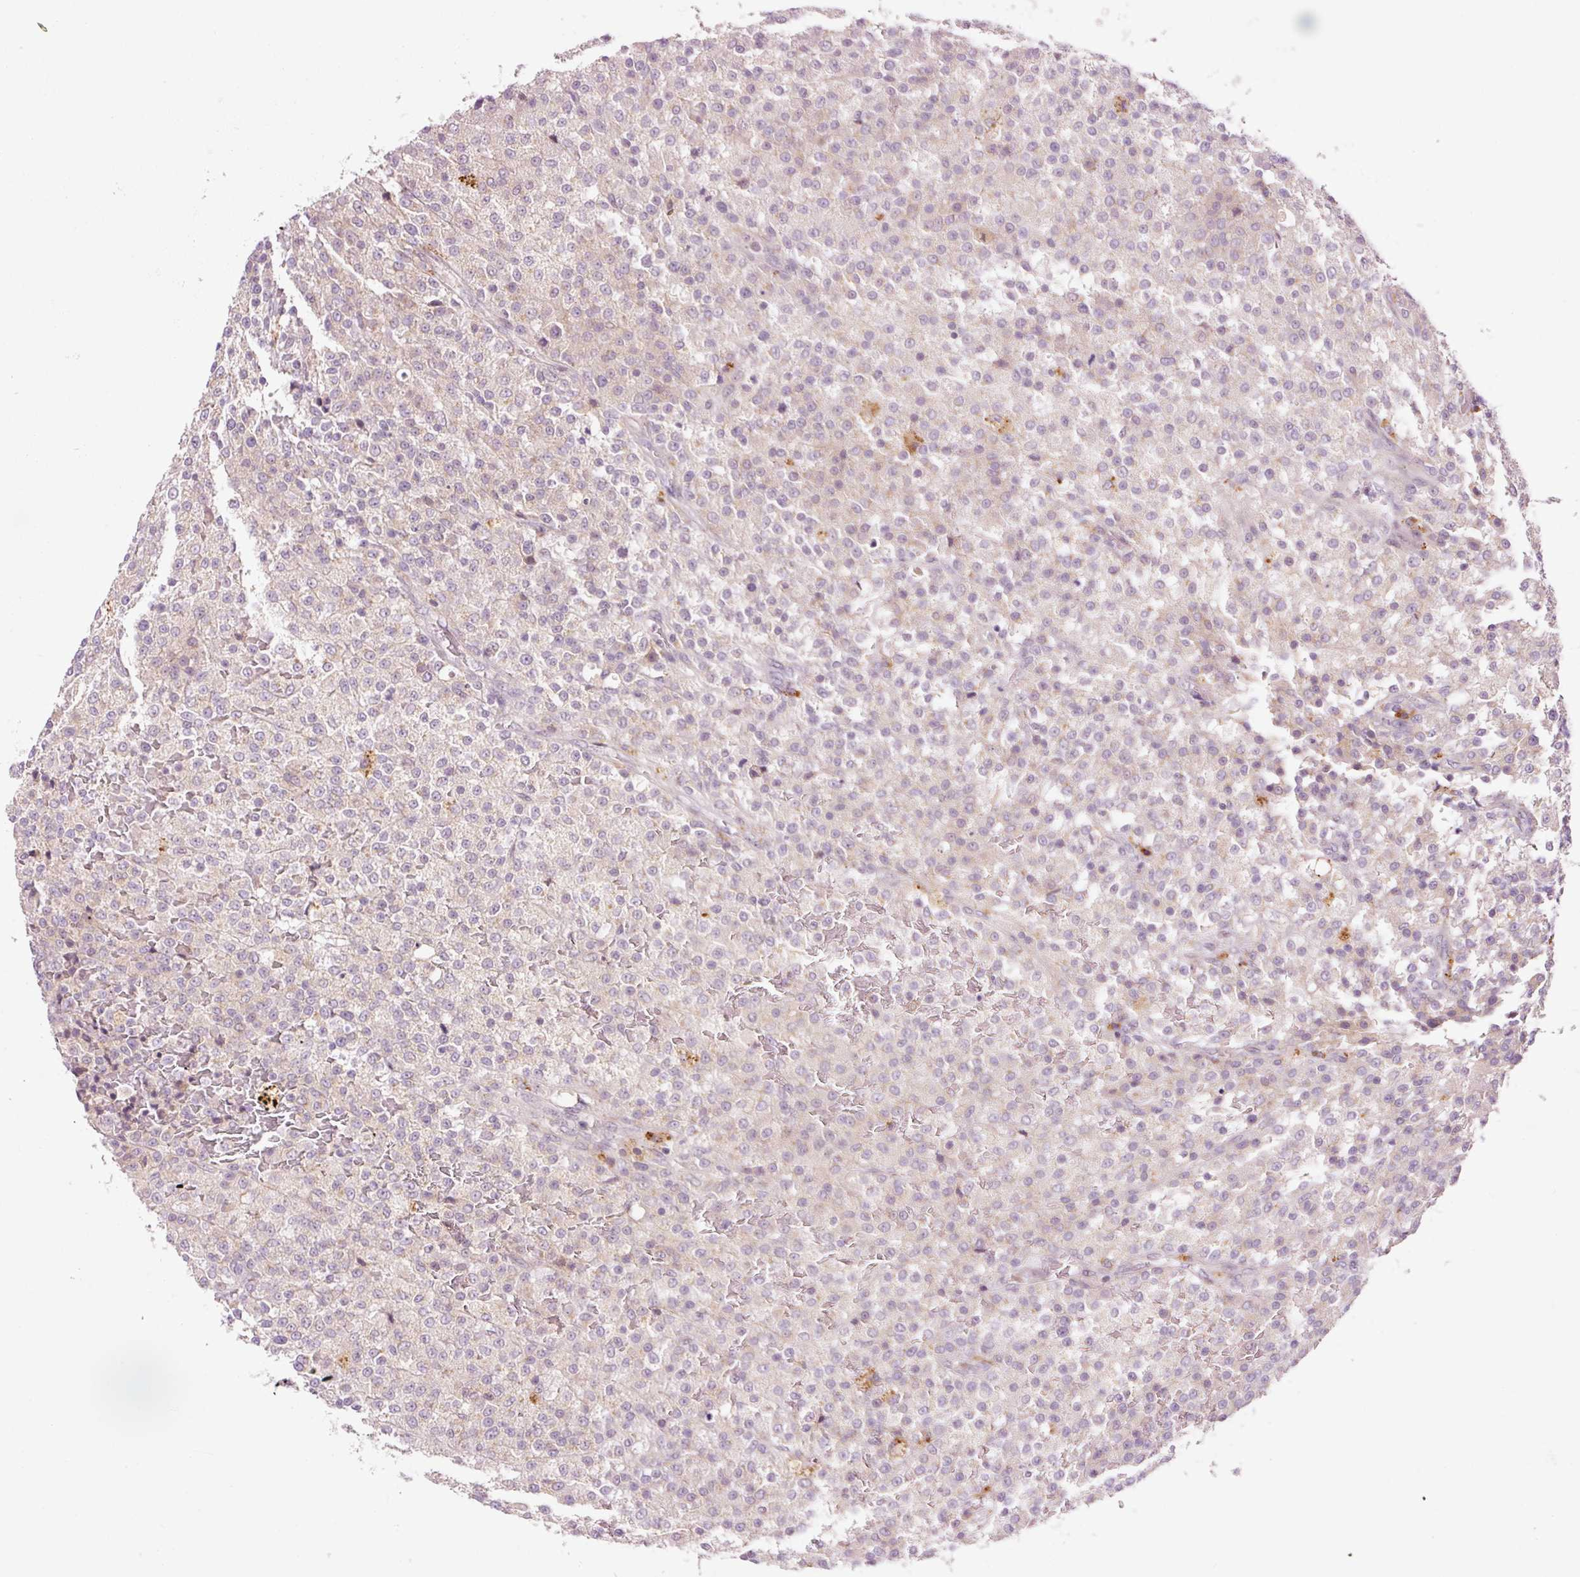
{"staining": {"intensity": "negative", "quantity": "none", "location": "none"}, "tissue": "testis cancer", "cell_type": "Tumor cells", "image_type": "cancer", "snomed": [{"axis": "morphology", "description": "Seminoma, NOS"}, {"axis": "topography", "description": "Testis"}], "caption": "Tumor cells are negative for brown protein staining in testis cancer (seminoma).", "gene": "ZNF639", "patient": {"sex": "male", "age": 59}}